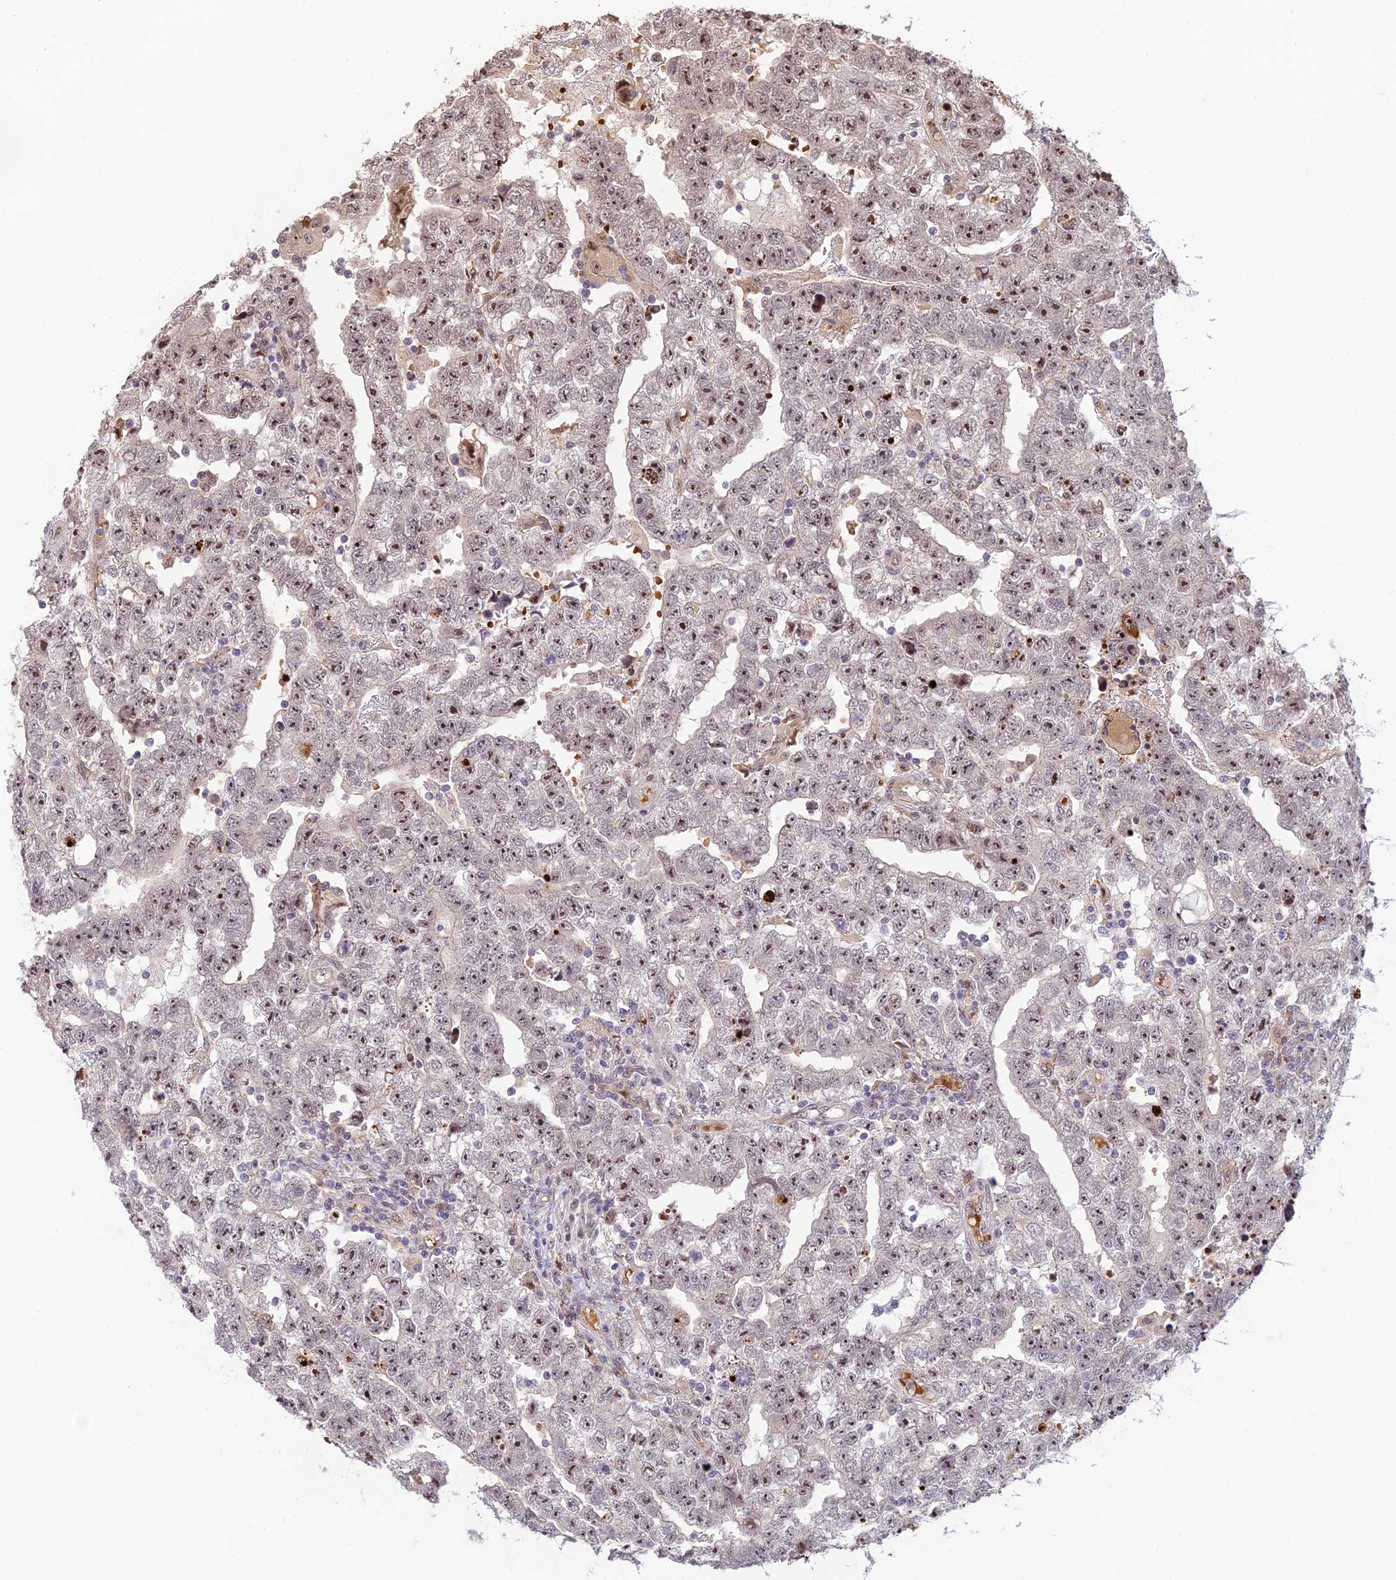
{"staining": {"intensity": "moderate", "quantity": "25%-75%", "location": "nuclear"}, "tissue": "testis cancer", "cell_type": "Tumor cells", "image_type": "cancer", "snomed": [{"axis": "morphology", "description": "Carcinoma, Embryonal, NOS"}, {"axis": "topography", "description": "Testis"}], "caption": "Testis cancer (embryonal carcinoma) stained with a brown dye demonstrates moderate nuclear positive positivity in about 25%-75% of tumor cells.", "gene": "UFSP2", "patient": {"sex": "male", "age": 25}}